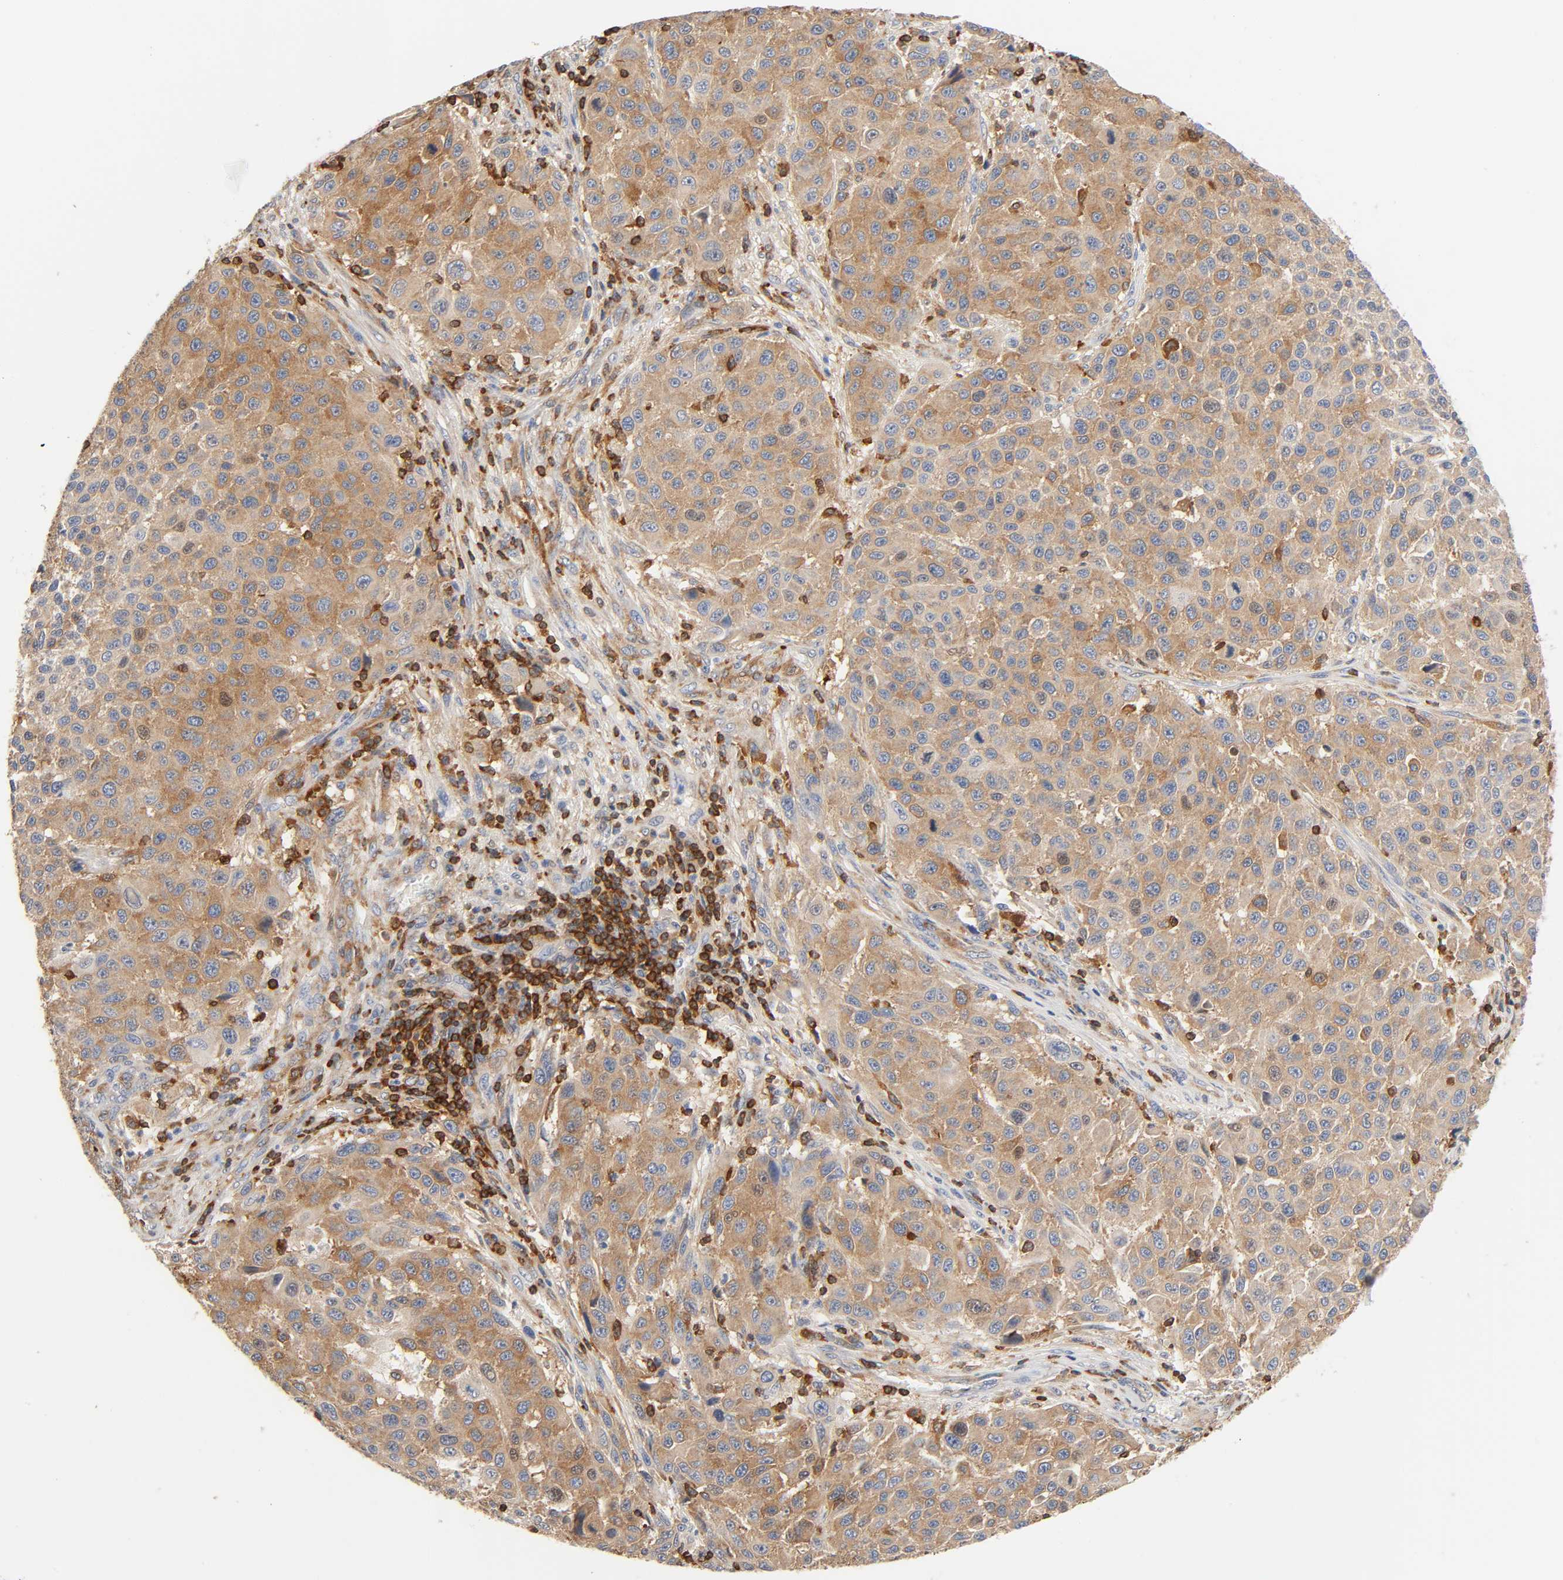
{"staining": {"intensity": "moderate", "quantity": ">75%", "location": "cytoplasmic/membranous"}, "tissue": "melanoma", "cell_type": "Tumor cells", "image_type": "cancer", "snomed": [{"axis": "morphology", "description": "Malignant melanoma, Metastatic site"}, {"axis": "topography", "description": "Lymph node"}], "caption": "Protein staining of malignant melanoma (metastatic site) tissue exhibits moderate cytoplasmic/membranous expression in about >75% of tumor cells.", "gene": "BIN1", "patient": {"sex": "male", "age": 61}}